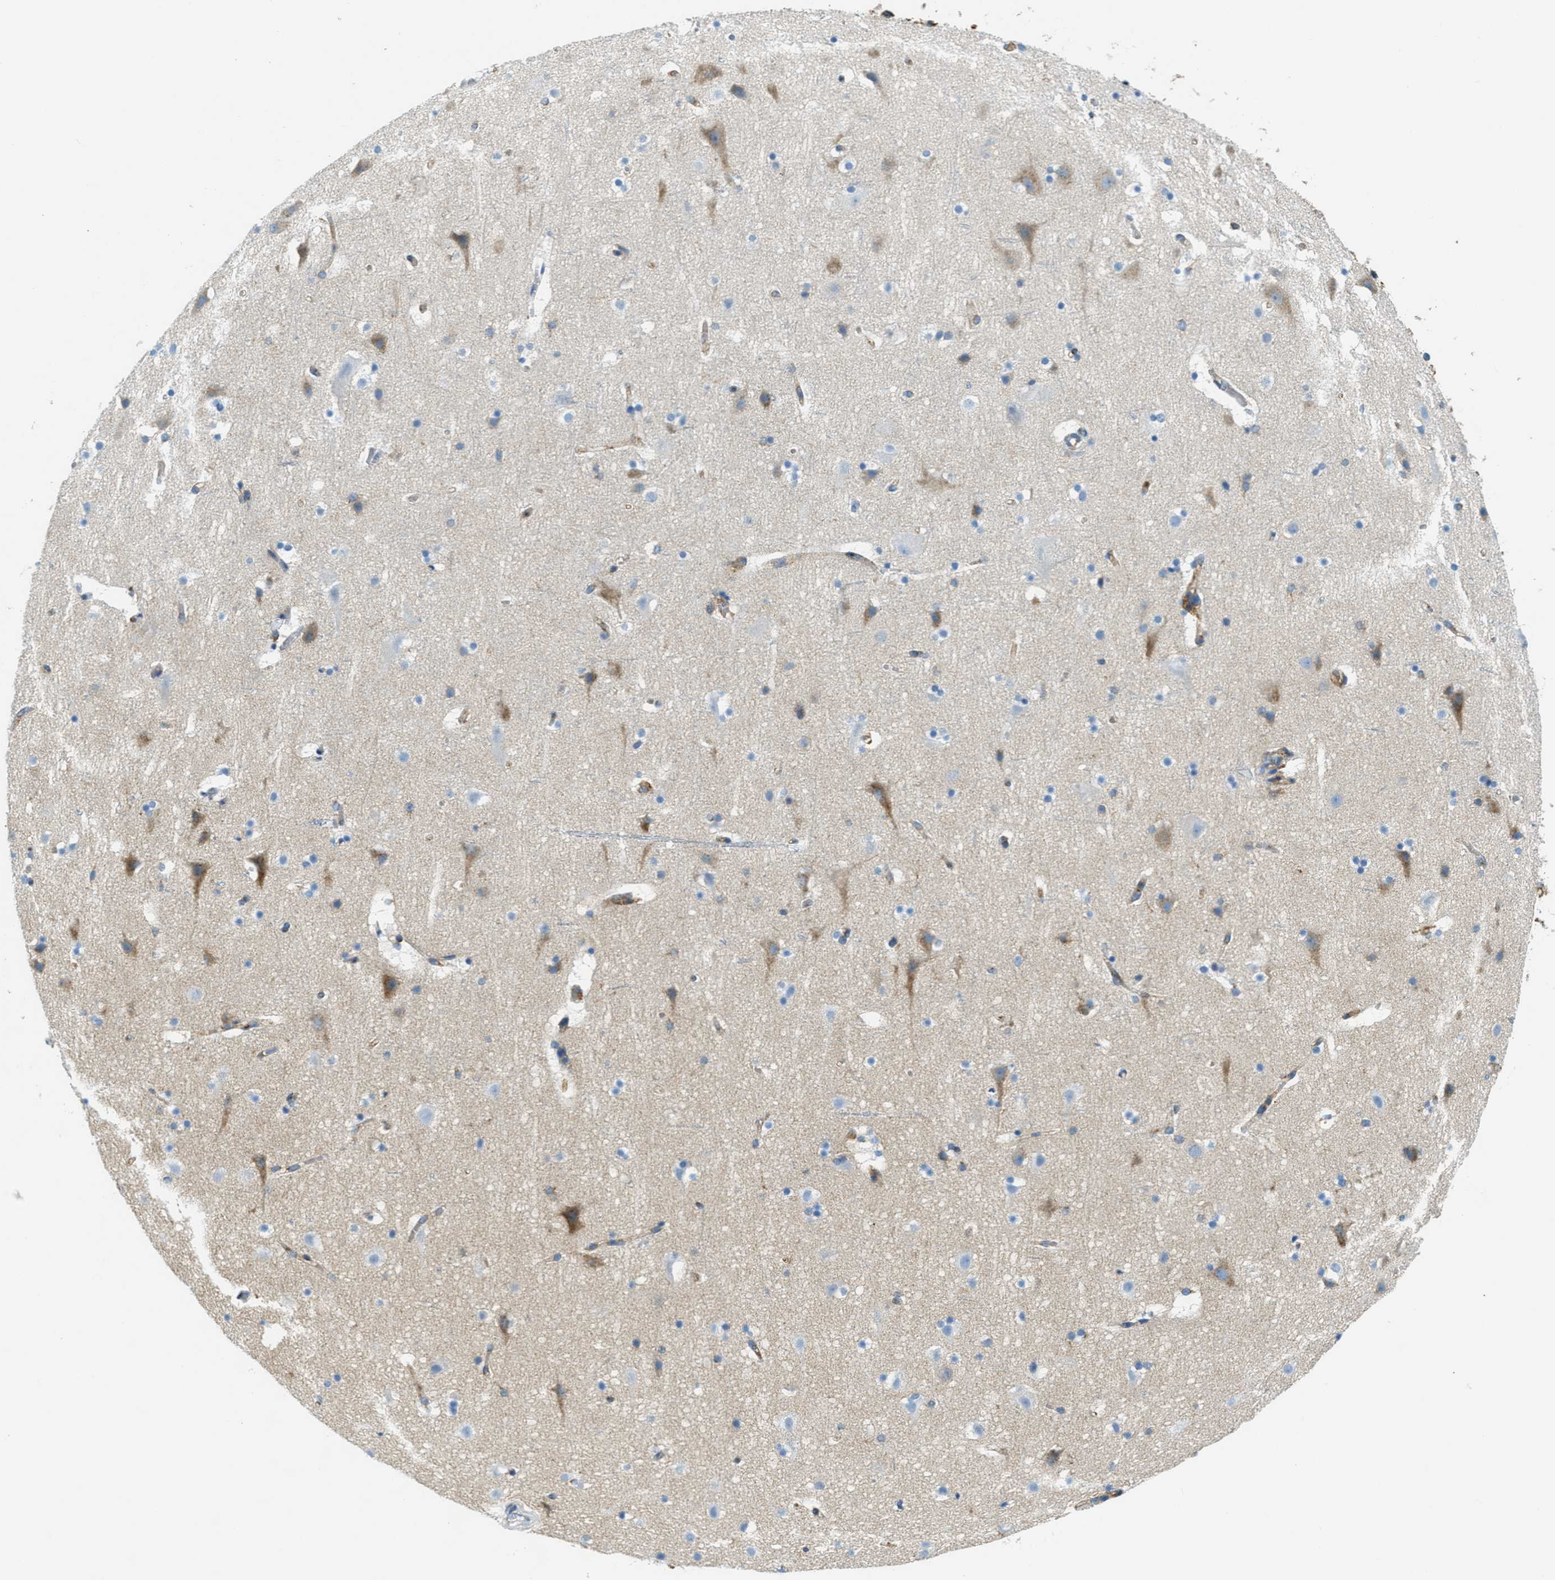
{"staining": {"intensity": "negative", "quantity": "none", "location": "none"}, "tissue": "cerebral cortex", "cell_type": "Endothelial cells", "image_type": "normal", "snomed": [{"axis": "morphology", "description": "Normal tissue, NOS"}, {"axis": "topography", "description": "Cerebral cortex"}], "caption": "Normal cerebral cortex was stained to show a protein in brown. There is no significant positivity in endothelial cells. Brightfield microscopy of IHC stained with DAB (brown) and hematoxylin (blue), captured at high magnification.", "gene": "AP2B1", "patient": {"sex": "male", "age": 45}}